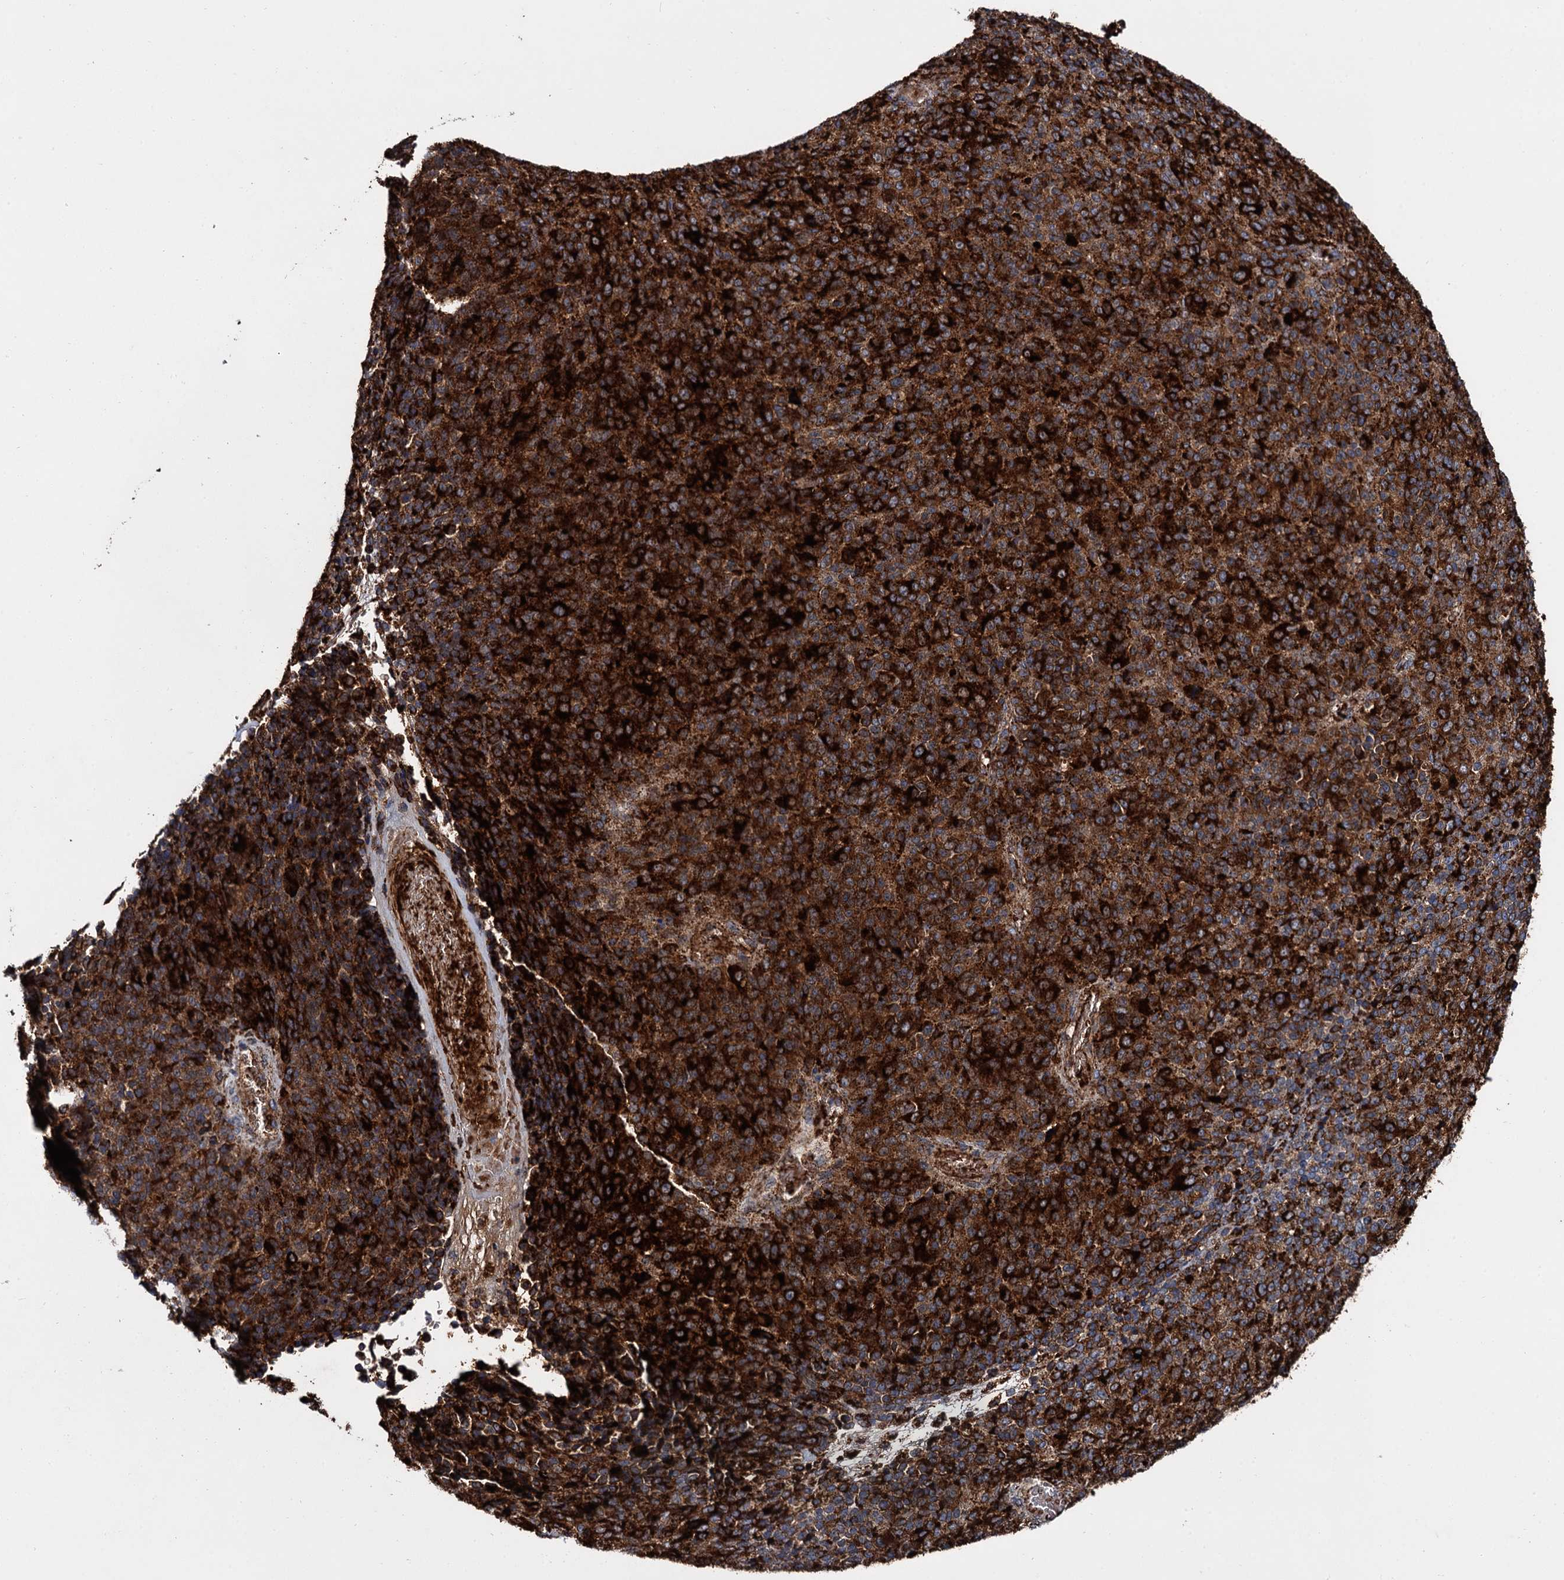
{"staining": {"intensity": "strong", "quantity": ">75%", "location": "cytoplasmic/membranous"}, "tissue": "melanoma", "cell_type": "Tumor cells", "image_type": "cancer", "snomed": [{"axis": "morphology", "description": "Malignant melanoma, Metastatic site"}, {"axis": "topography", "description": "Brain"}], "caption": "IHC of melanoma reveals high levels of strong cytoplasmic/membranous positivity in about >75% of tumor cells. (brown staining indicates protein expression, while blue staining denotes nuclei).", "gene": "GBA1", "patient": {"sex": "female", "age": 56}}